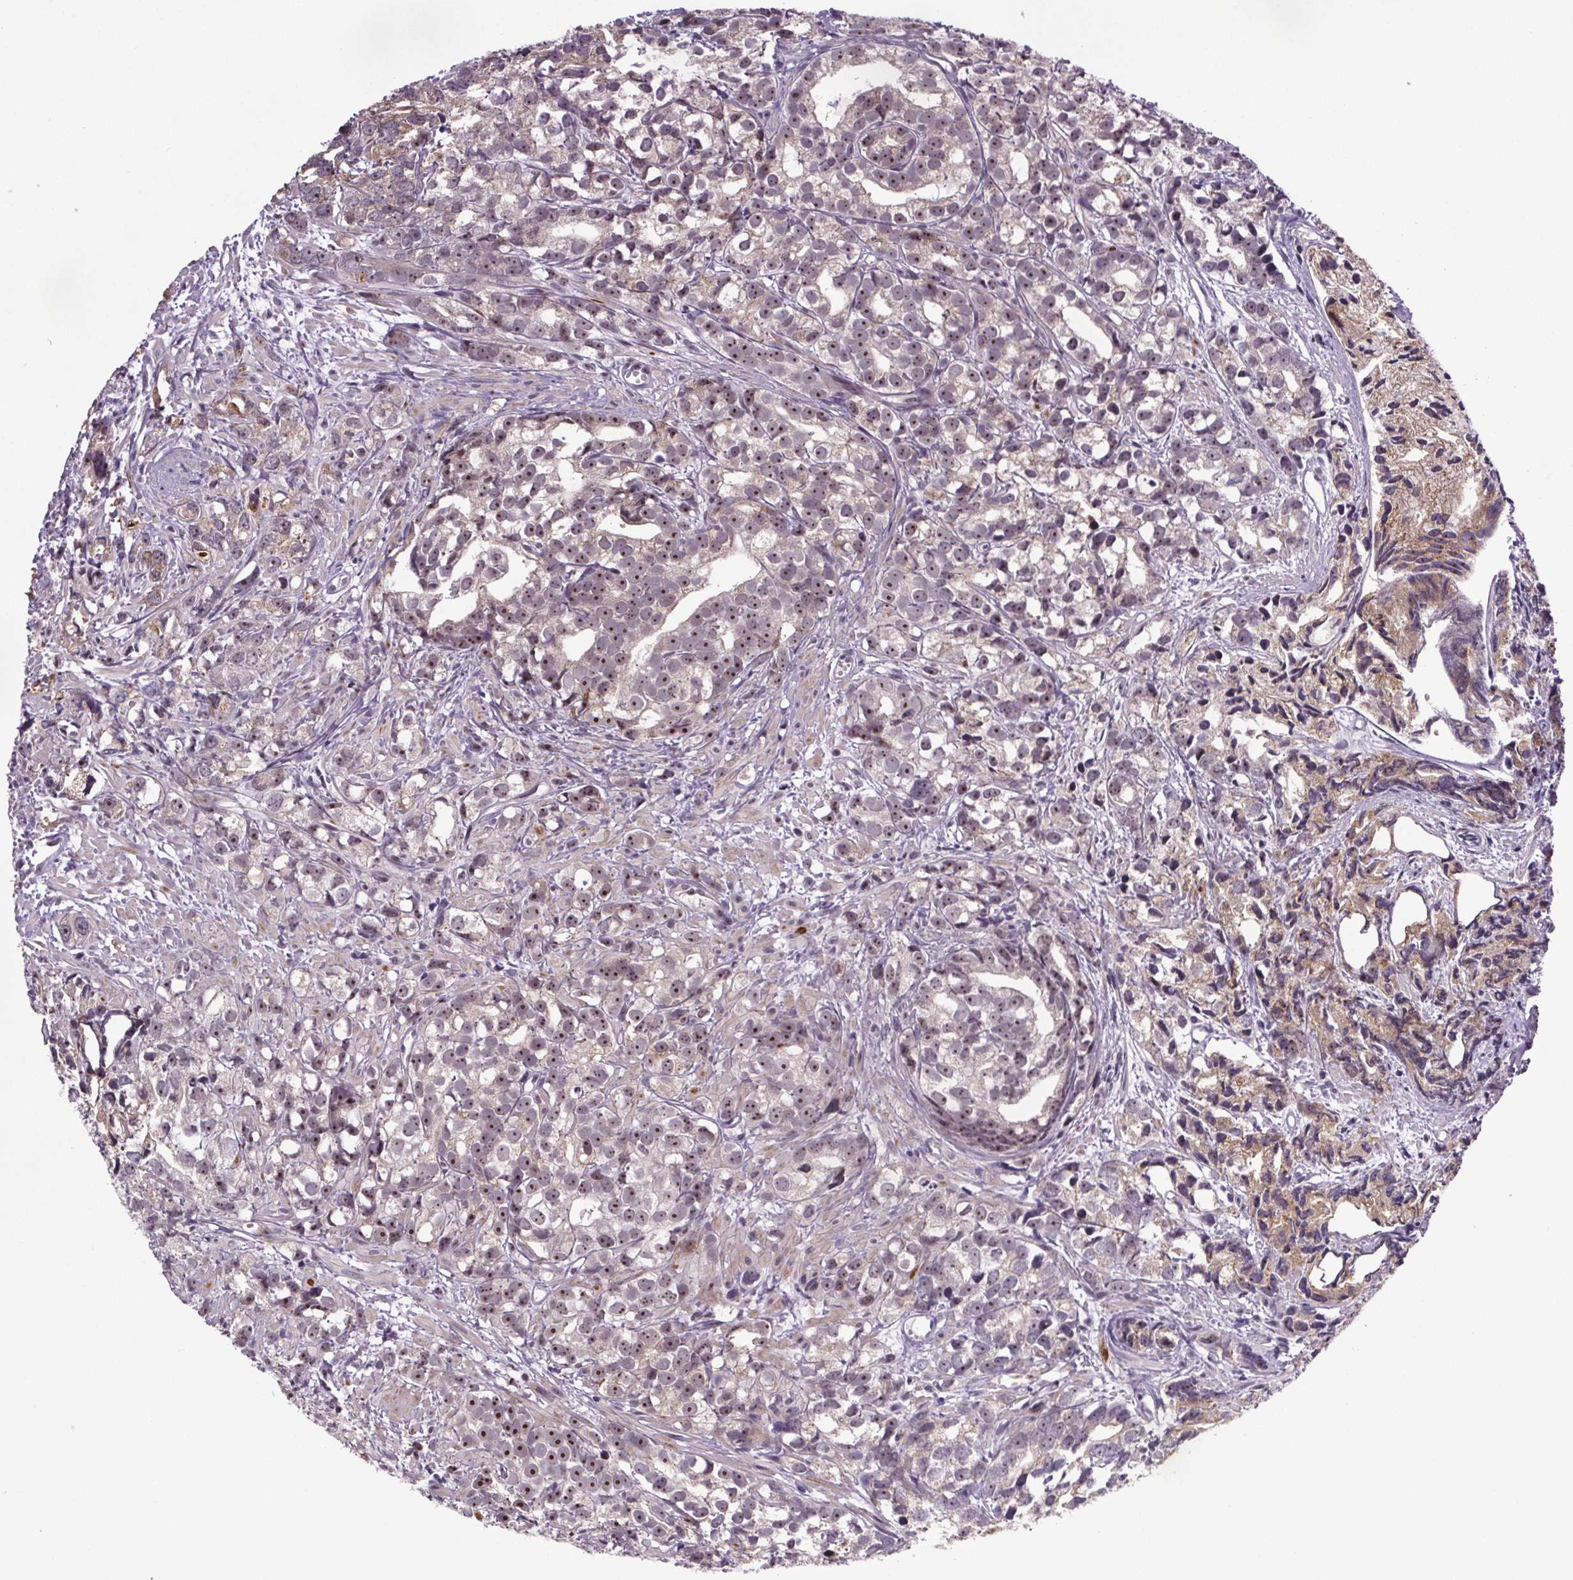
{"staining": {"intensity": "moderate", "quantity": "25%-75%", "location": "nuclear"}, "tissue": "prostate cancer", "cell_type": "Tumor cells", "image_type": "cancer", "snomed": [{"axis": "morphology", "description": "Adenocarcinoma, High grade"}, {"axis": "topography", "description": "Prostate"}], "caption": "Immunohistochemistry micrograph of prostate high-grade adenocarcinoma stained for a protein (brown), which displays medium levels of moderate nuclear expression in approximately 25%-75% of tumor cells.", "gene": "ATMIN", "patient": {"sex": "male", "age": 79}}